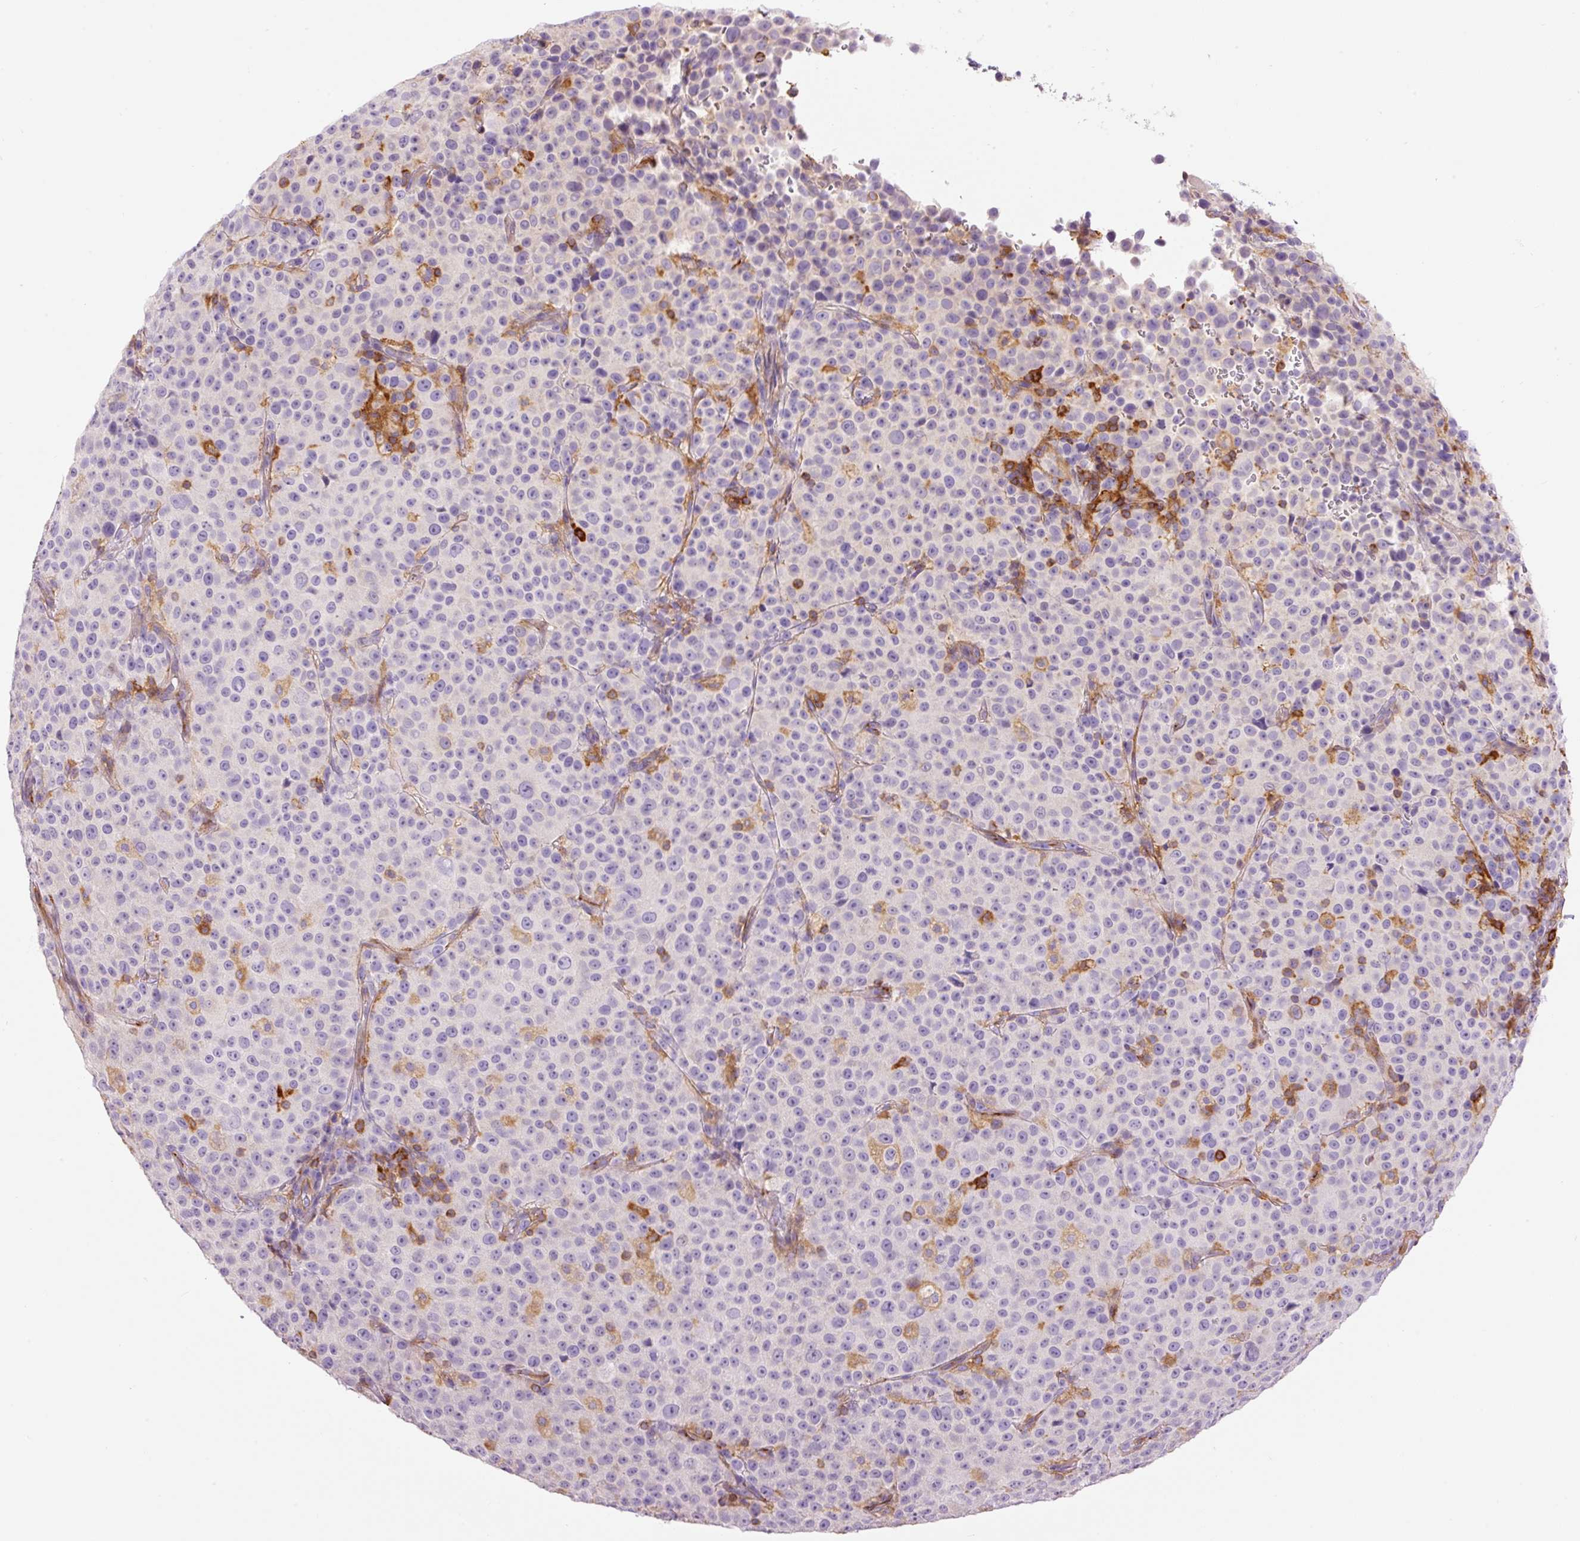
{"staining": {"intensity": "negative", "quantity": "none", "location": "none"}, "tissue": "melanoma", "cell_type": "Tumor cells", "image_type": "cancer", "snomed": [{"axis": "morphology", "description": "Malignant melanoma, Metastatic site"}, {"axis": "topography", "description": "Skin"}, {"axis": "topography", "description": "Lymph node"}], "caption": "High magnification brightfield microscopy of malignant melanoma (metastatic site) stained with DAB (3,3'-diaminobenzidine) (brown) and counterstained with hematoxylin (blue): tumor cells show no significant positivity.", "gene": "DOK6", "patient": {"sex": "male", "age": 66}}